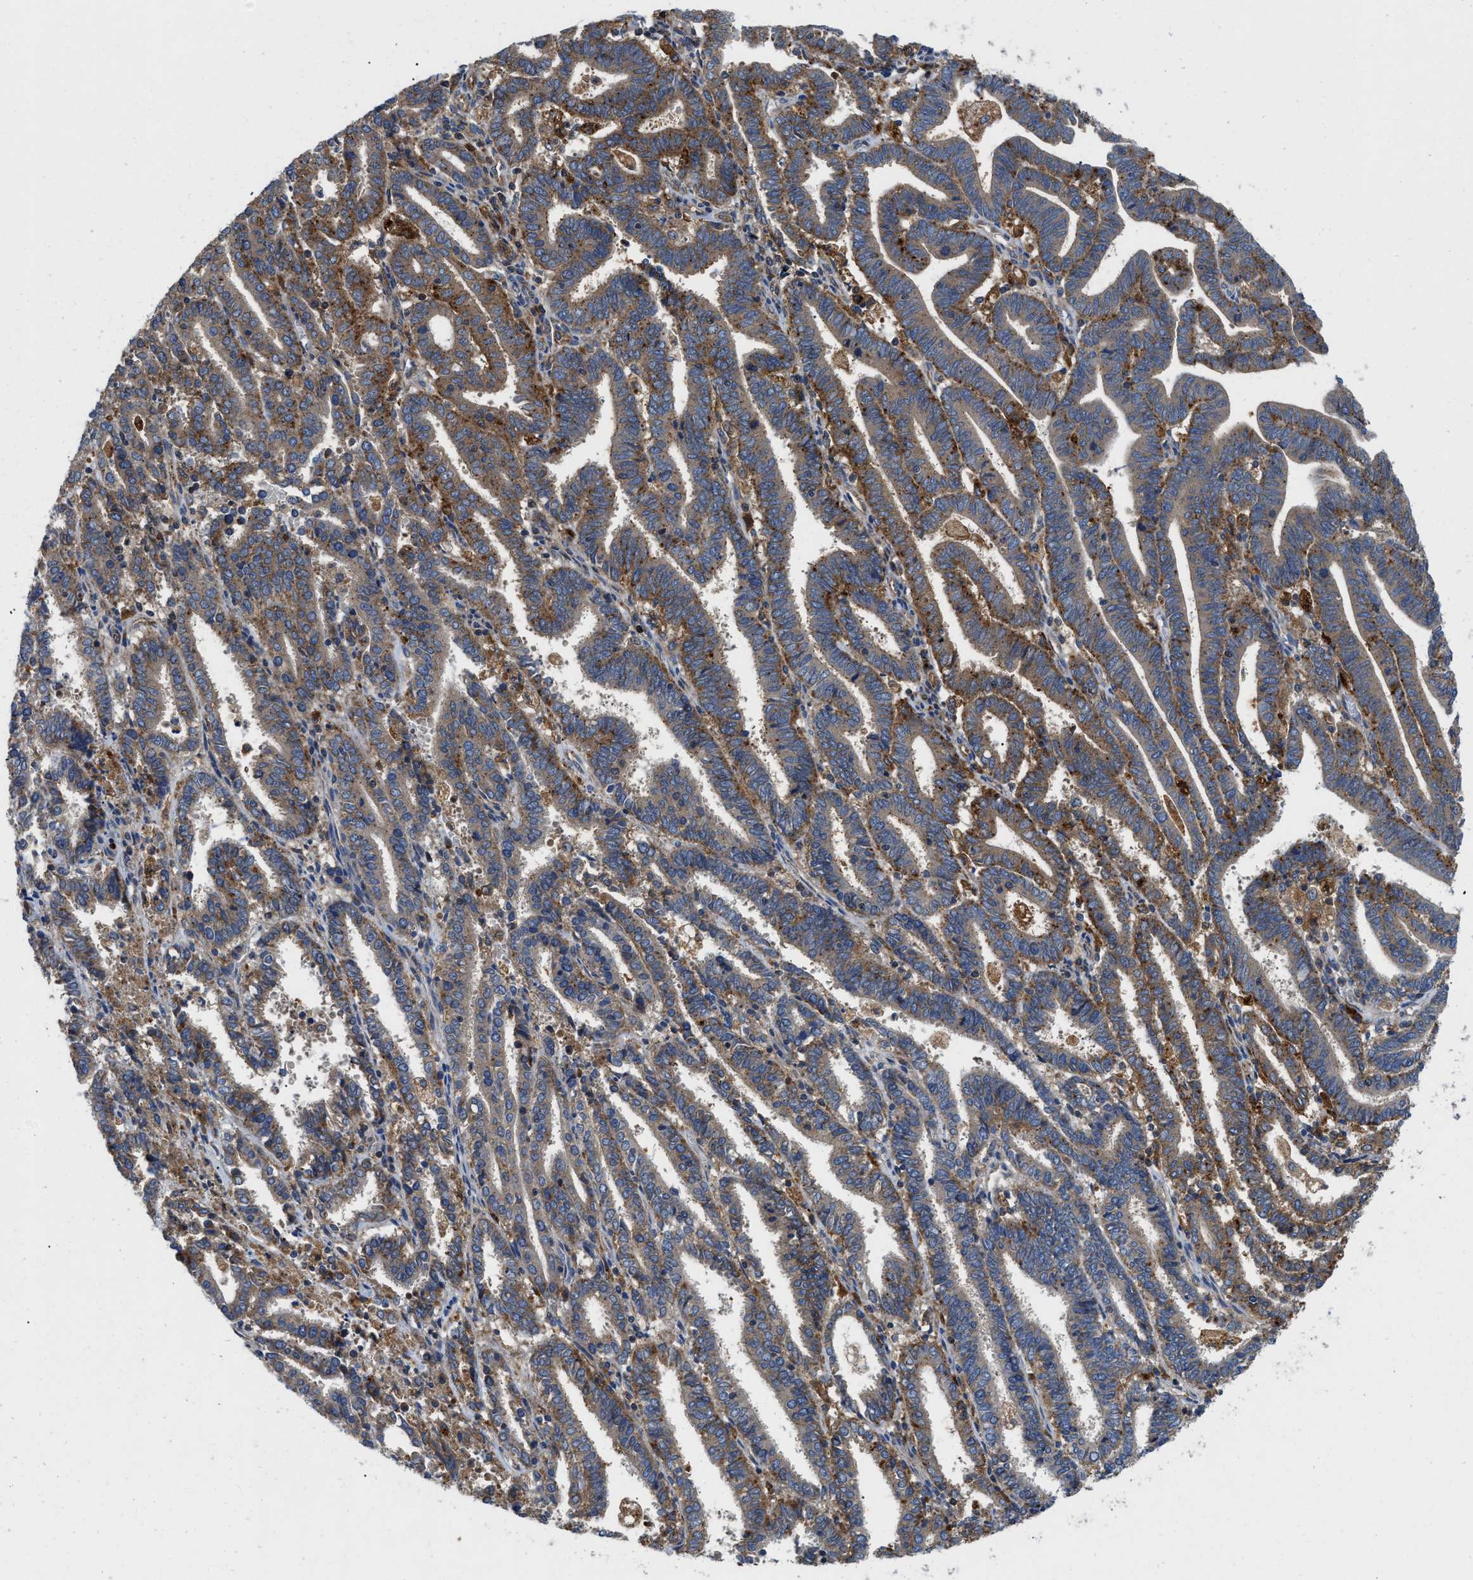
{"staining": {"intensity": "moderate", "quantity": "25%-75%", "location": "cytoplasmic/membranous"}, "tissue": "endometrial cancer", "cell_type": "Tumor cells", "image_type": "cancer", "snomed": [{"axis": "morphology", "description": "Adenocarcinoma, NOS"}, {"axis": "topography", "description": "Uterus"}], "caption": "DAB (3,3'-diaminobenzidine) immunohistochemical staining of adenocarcinoma (endometrial) displays moderate cytoplasmic/membranous protein expression in about 25%-75% of tumor cells.", "gene": "ENPP4", "patient": {"sex": "female", "age": 83}}